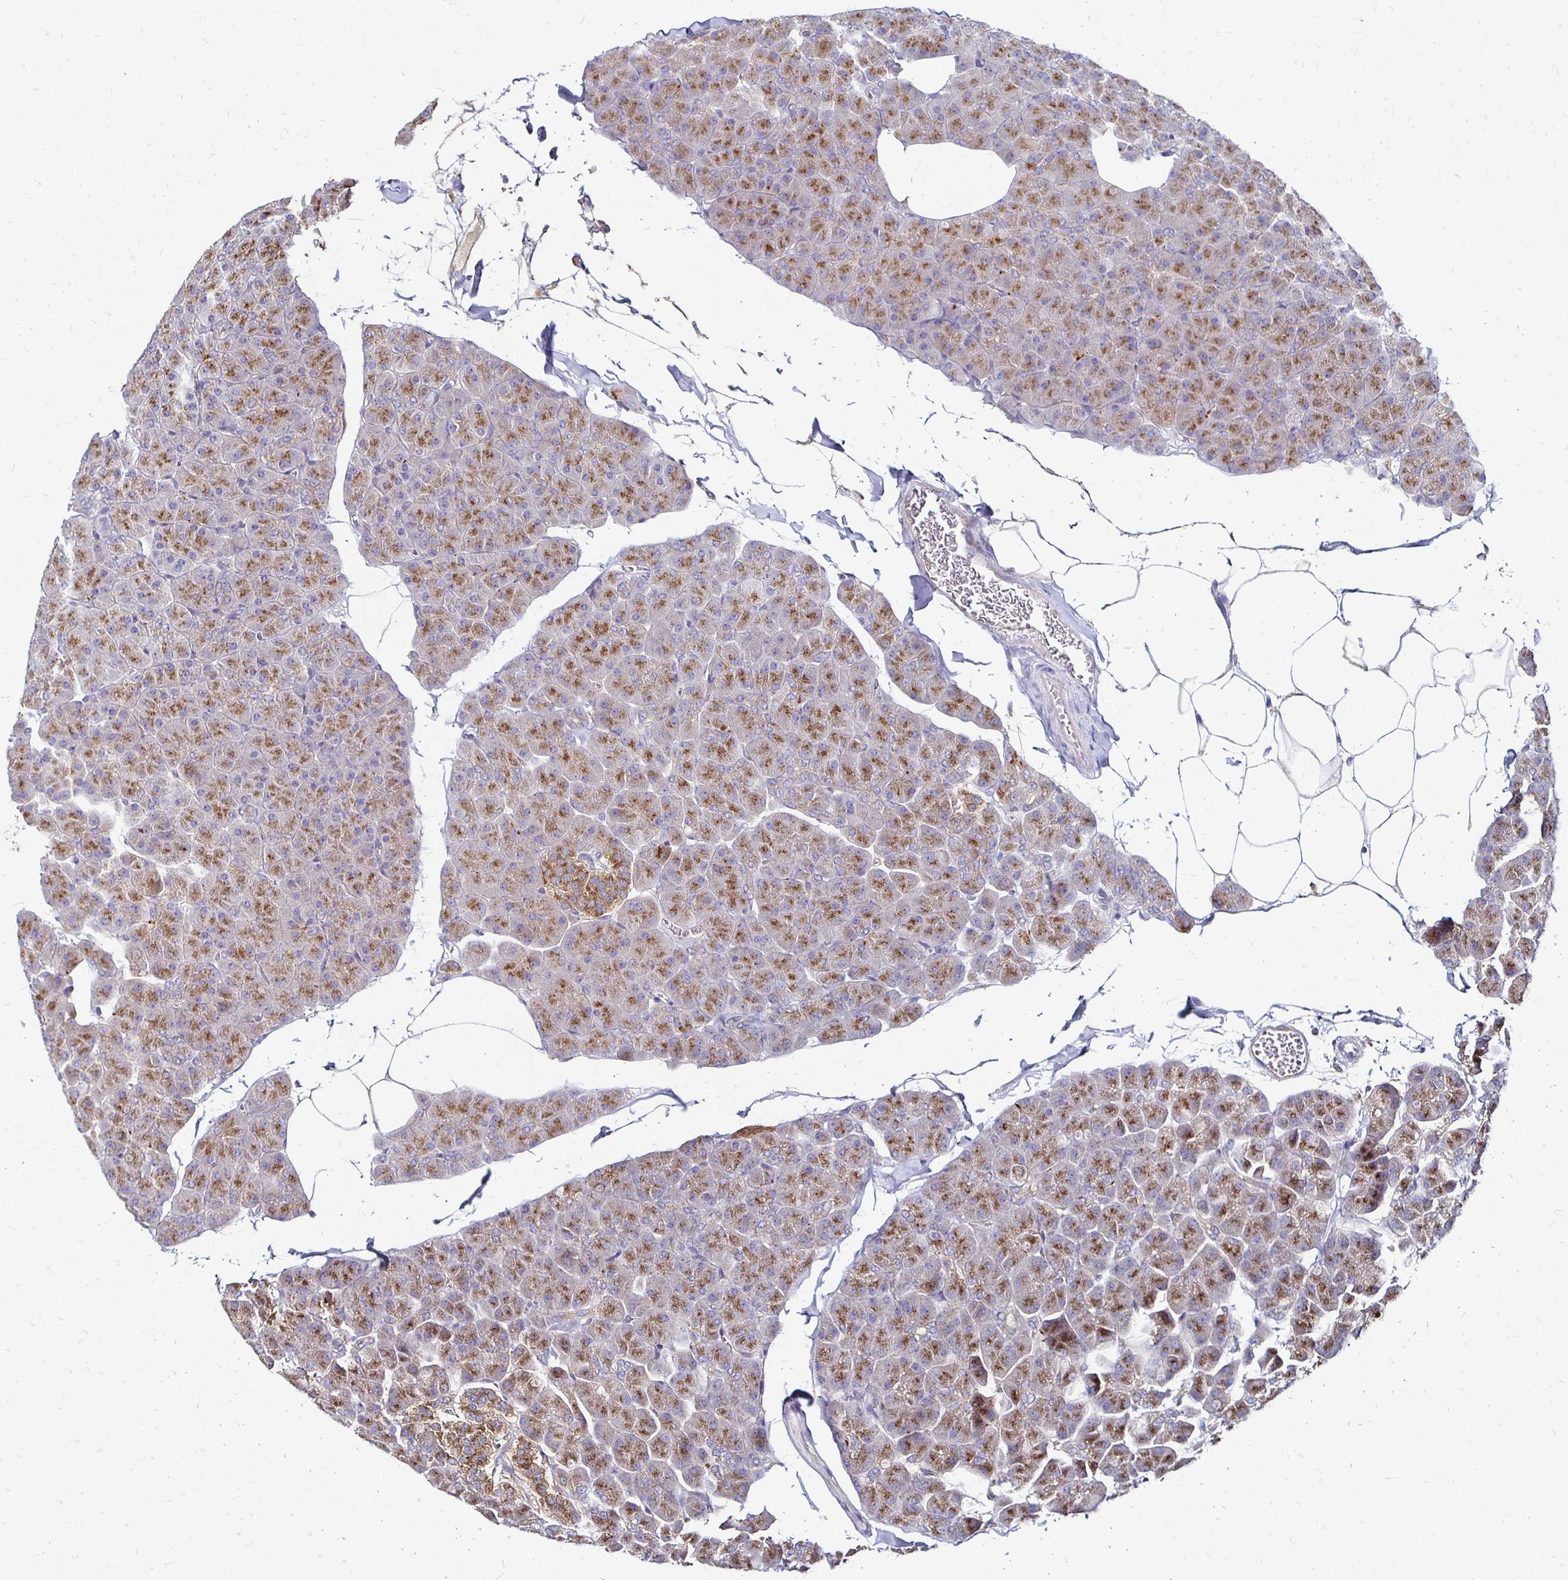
{"staining": {"intensity": "moderate", "quantity": ">75%", "location": "cytoplasmic/membranous"}, "tissue": "pancreas", "cell_type": "Exocrine glandular cells", "image_type": "normal", "snomed": [{"axis": "morphology", "description": "Normal tissue, NOS"}, {"axis": "topography", "description": "Pancreas"}], "caption": "Pancreas stained for a protein shows moderate cytoplasmic/membranous positivity in exocrine glandular cells. The staining was performed using DAB, with brown indicating positive protein expression. Nuclei are stained blue with hematoxylin.", "gene": "NCSTN", "patient": {"sex": "male", "age": 35}}